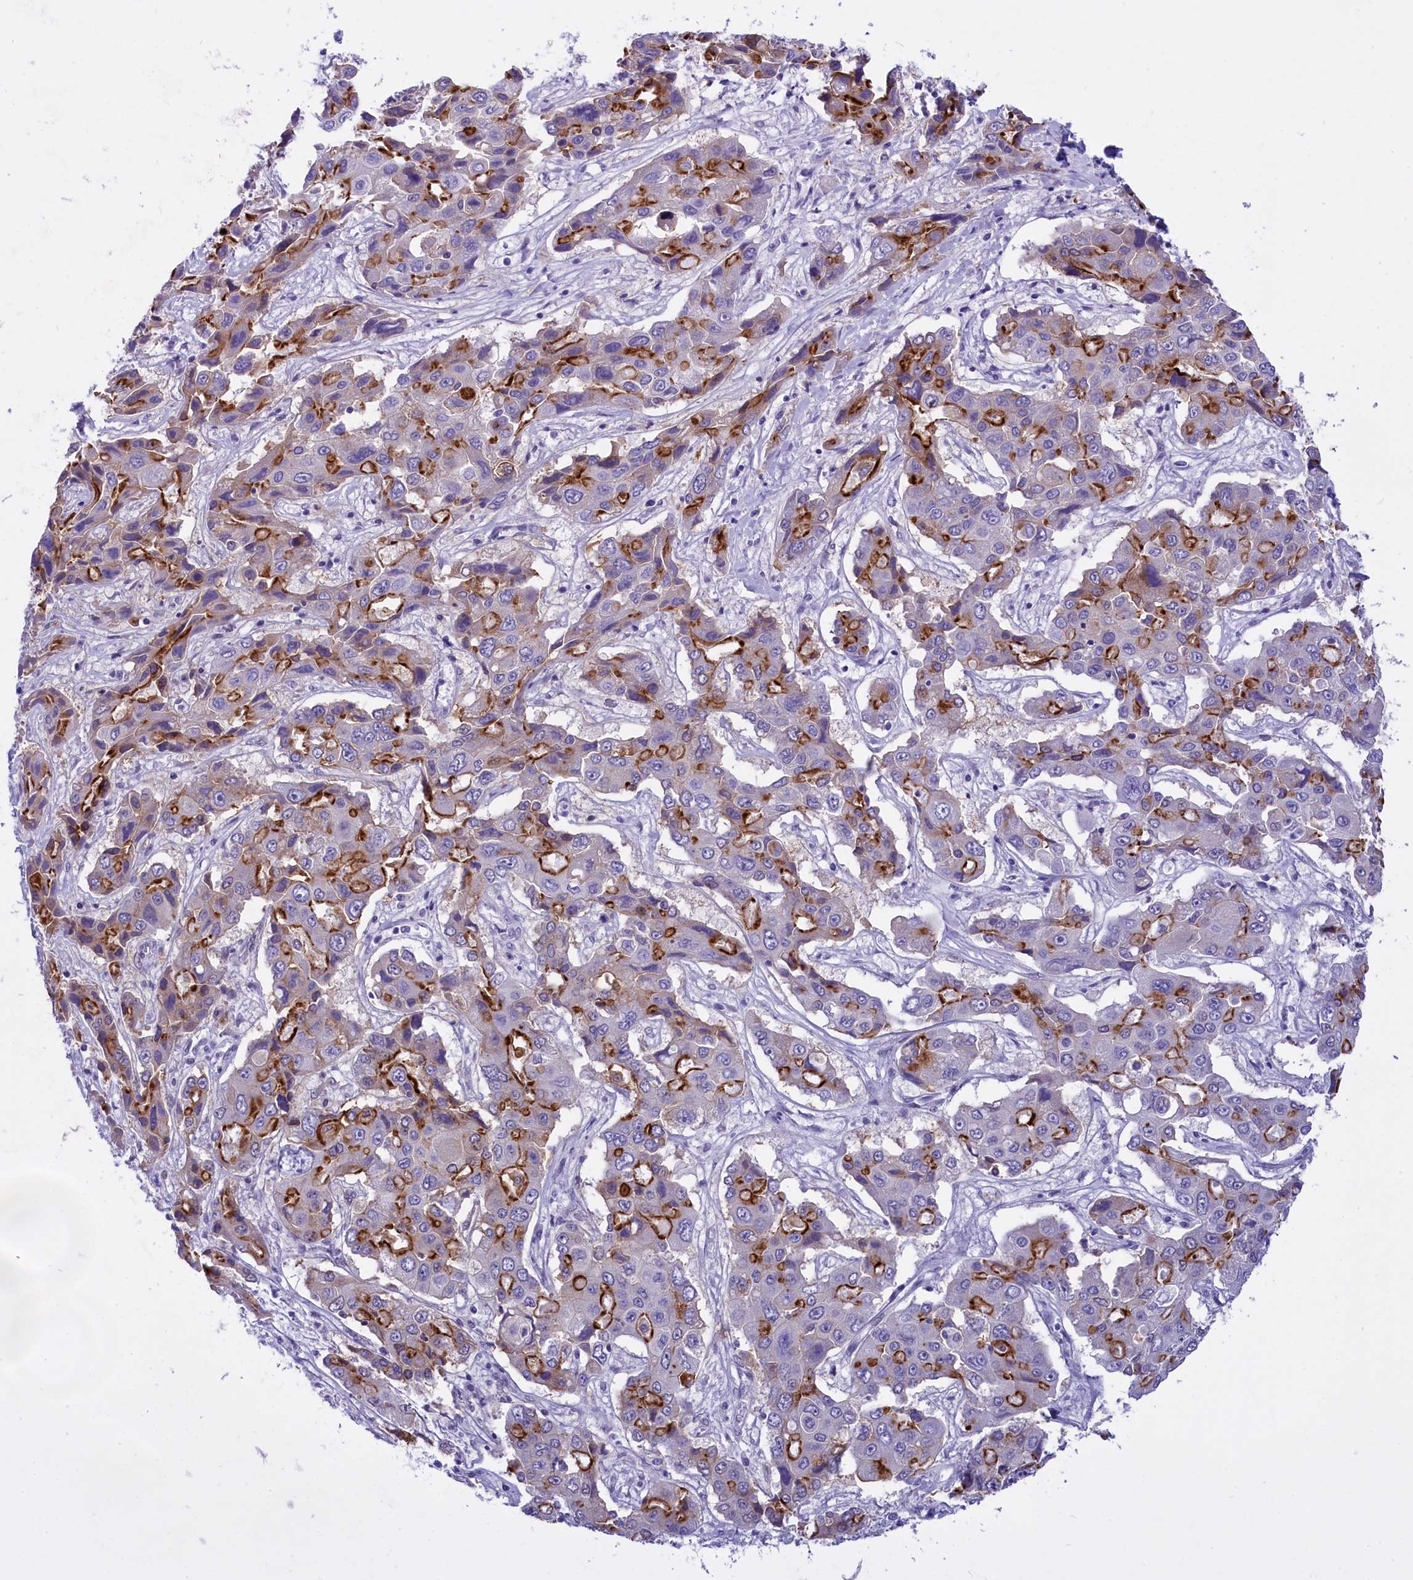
{"staining": {"intensity": "strong", "quantity": "25%-75%", "location": "cytoplasmic/membranous"}, "tissue": "liver cancer", "cell_type": "Tumor cells", "image_type": "cancer", "snomed": [{"axis": "morphology", "description": "Cholangiocarcinoma"}, {"axis": "topography", "description": "Liver"}], "caption": "IHC image of liver cholangiocarcinoma stained for a protein (brown), which shows high levels of strong cytoplasmic/membranous staining in about 25%-75% of tumor cells.", "gene": "SPIRE2", "patient": {"sex": "male", "age": 67}}